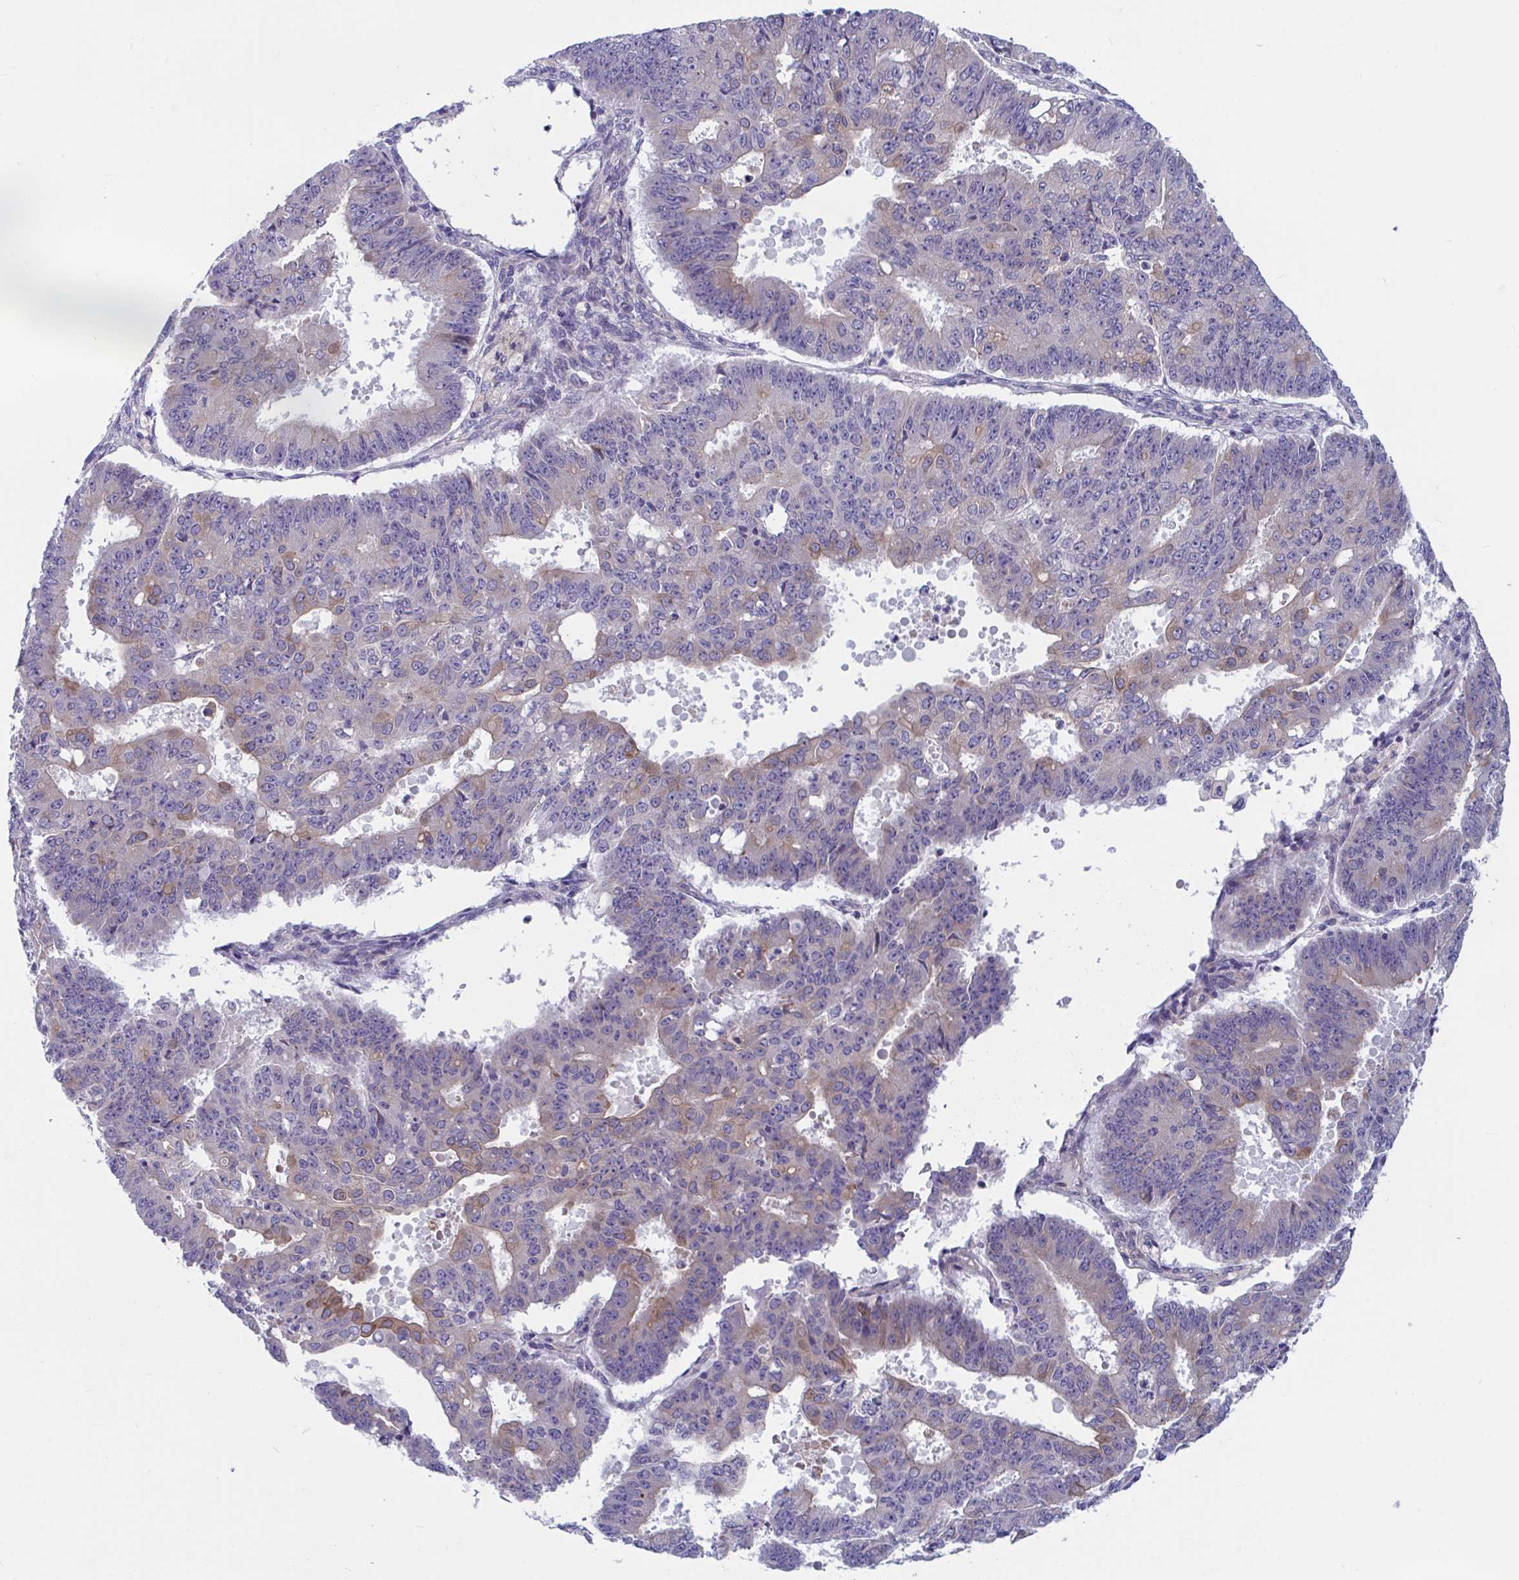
{"staining": {"intensity": "moderate", "quantity": "<25%", "location": "cytoplasmic/membranous"}, "tissue": "ovarian cancer", "cell_type": "Tumor cells", "image_type": "cancer", "snomed": [{"axis": "morphology", "description": "Carcinoma, endometroid"}, {"axis": "topography", "description": "Appendix"}, {"axis": "topography", "description": "Ovary"}], "caption": "Immunohistochemistry (IHC) (DAB (3,3'-diaminobenzidine)) staining of human ovarian endometroid carcinoma reveals moderate cytoplasmic/membranous protein expression in approximately <25% of tumor cells.", "gene": "WBP1", "patient": {"sex": "female", "age": 42}}